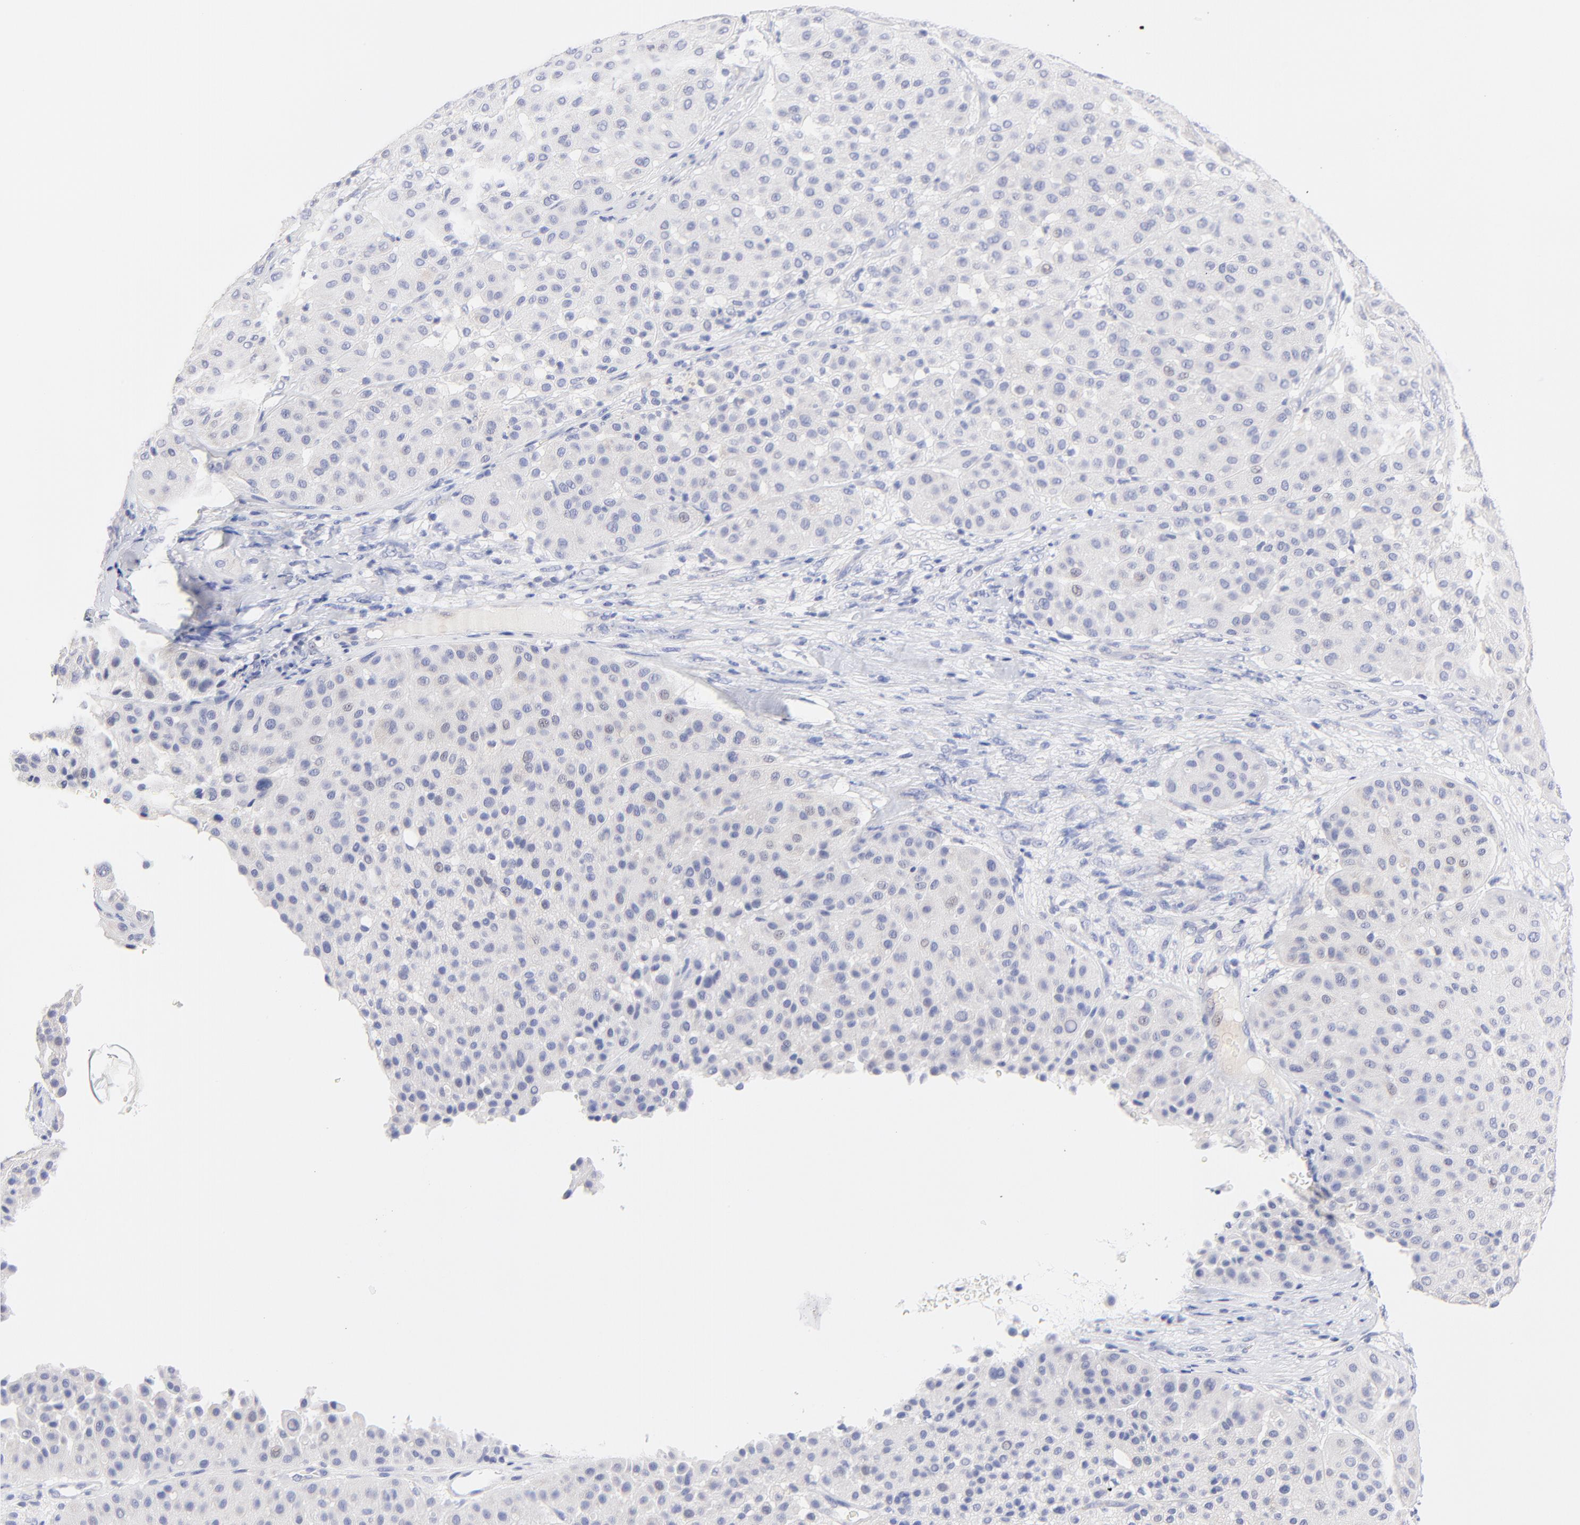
{"staining": {"intensity": "negative", "quantity": "none", "location": "none"}, "tissue": "melanoma", "cell_type": "Tumor cells", "image_type": "cancer", "snomed": [{"axis": "morphology", "description": "Normal tissue, NOS"}, {"axis": "morphology", "description": "Malignant melanoma, Metastatic site"}, {"axis": "topography", "description": "Skin"}], "caption": "Tumor cells are negative for brown protein staining in malignant melanoma (metastatic site). Nuclei are stained in blue.", "gene": "EBP", "patient": {"sex": "male", "age": 41}}